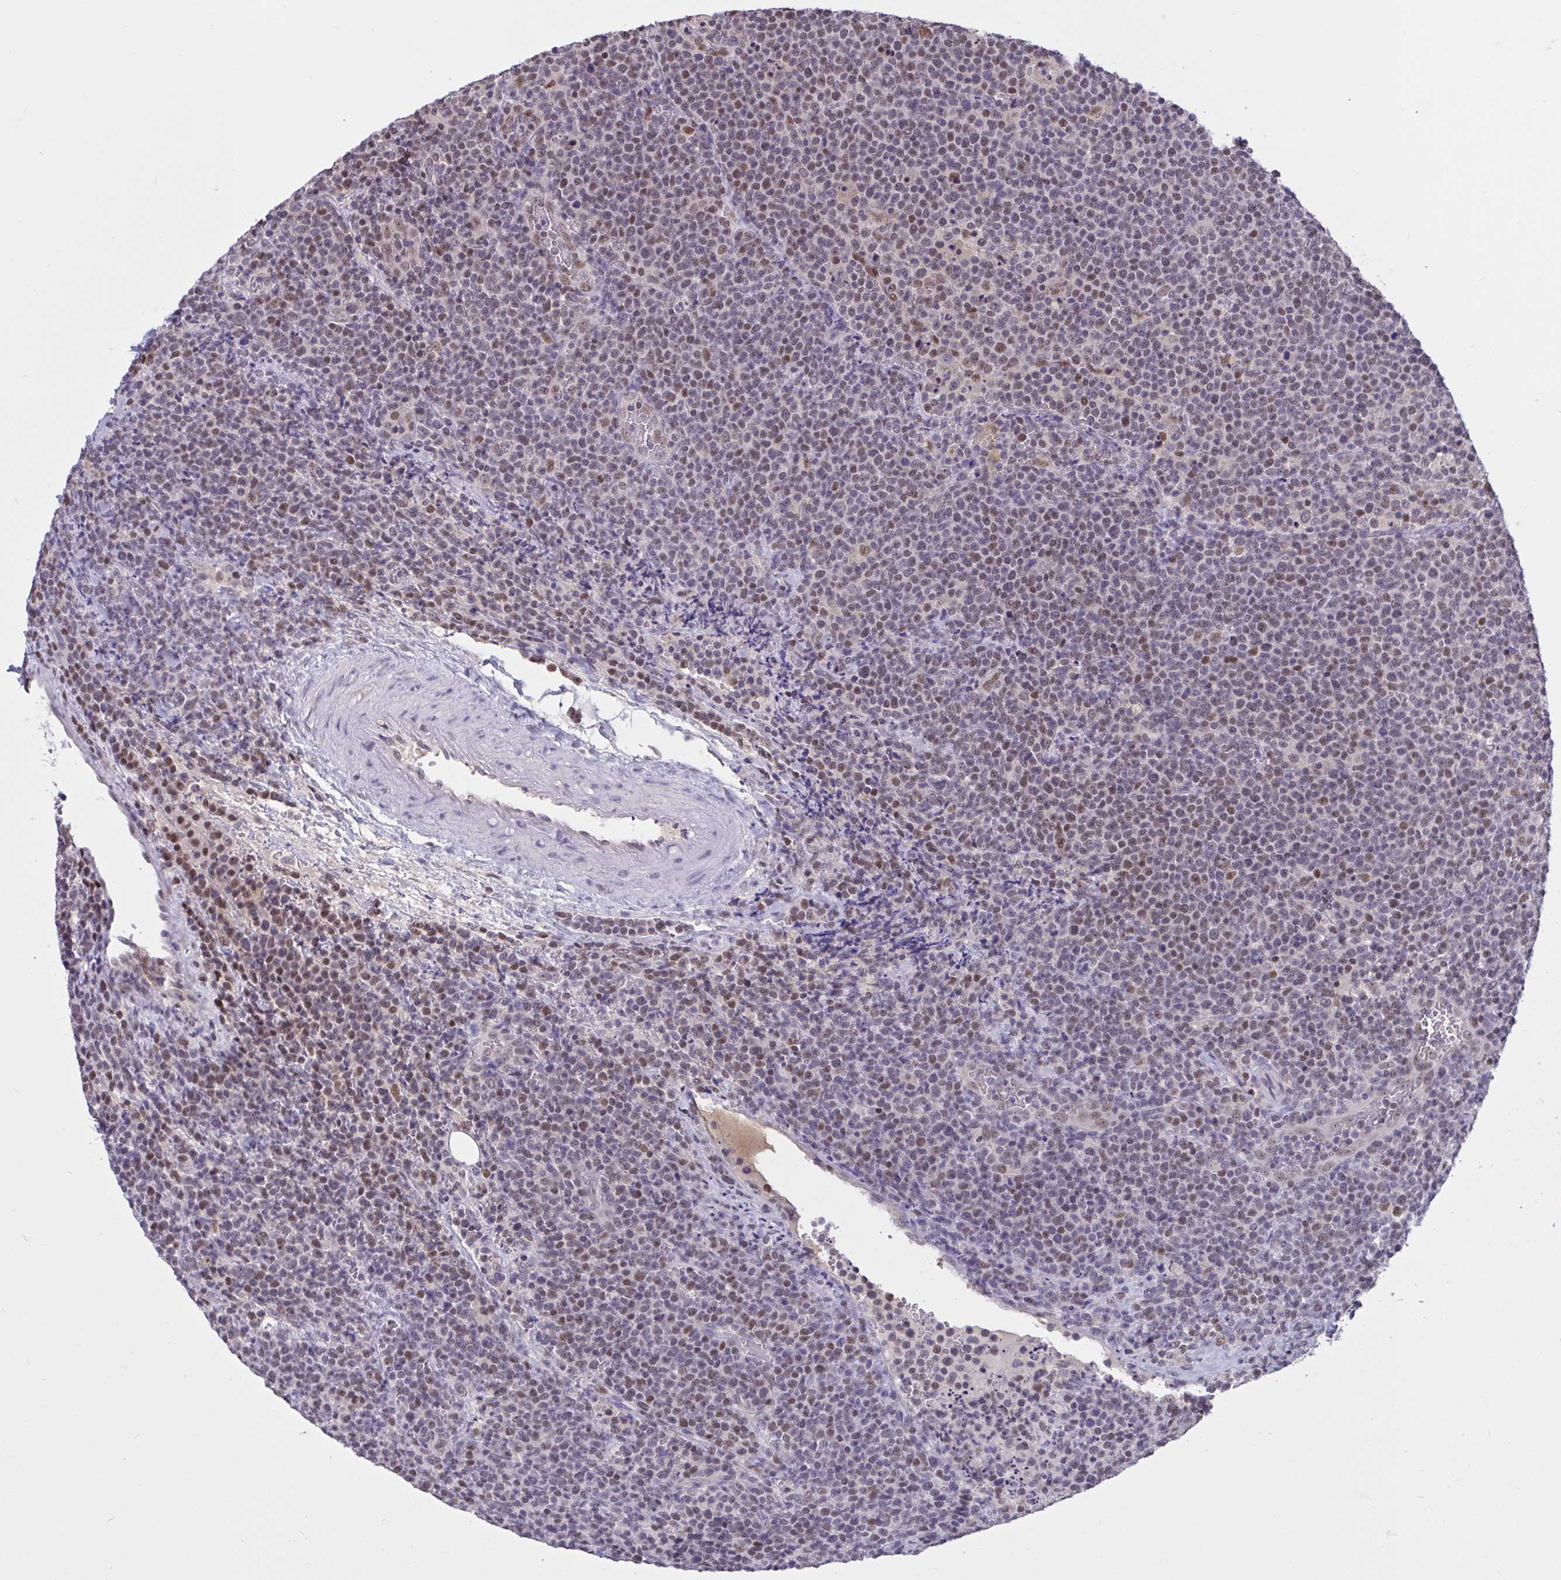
{"staining": {"intensity": "moderate", "quantity": "<25%", "location": "nuclear"}, "tissue": "lymphoma", "cell_type": "Tumor cells", "image_type": "cancer", "snomed": [{"axis": "morphology", "description": "Malignant lymphoma, non-Hodgkin's type, High grade"}, {"axis": "topography", "description": "Lymph node"}], "caption": "This is a histology image of immunohistochemistry staining of lymphoma, which shows moderate positivity in the nuclear of tumor cells.", "gene": "RBL1", "patient": {"sex": "male", "age": 61}}